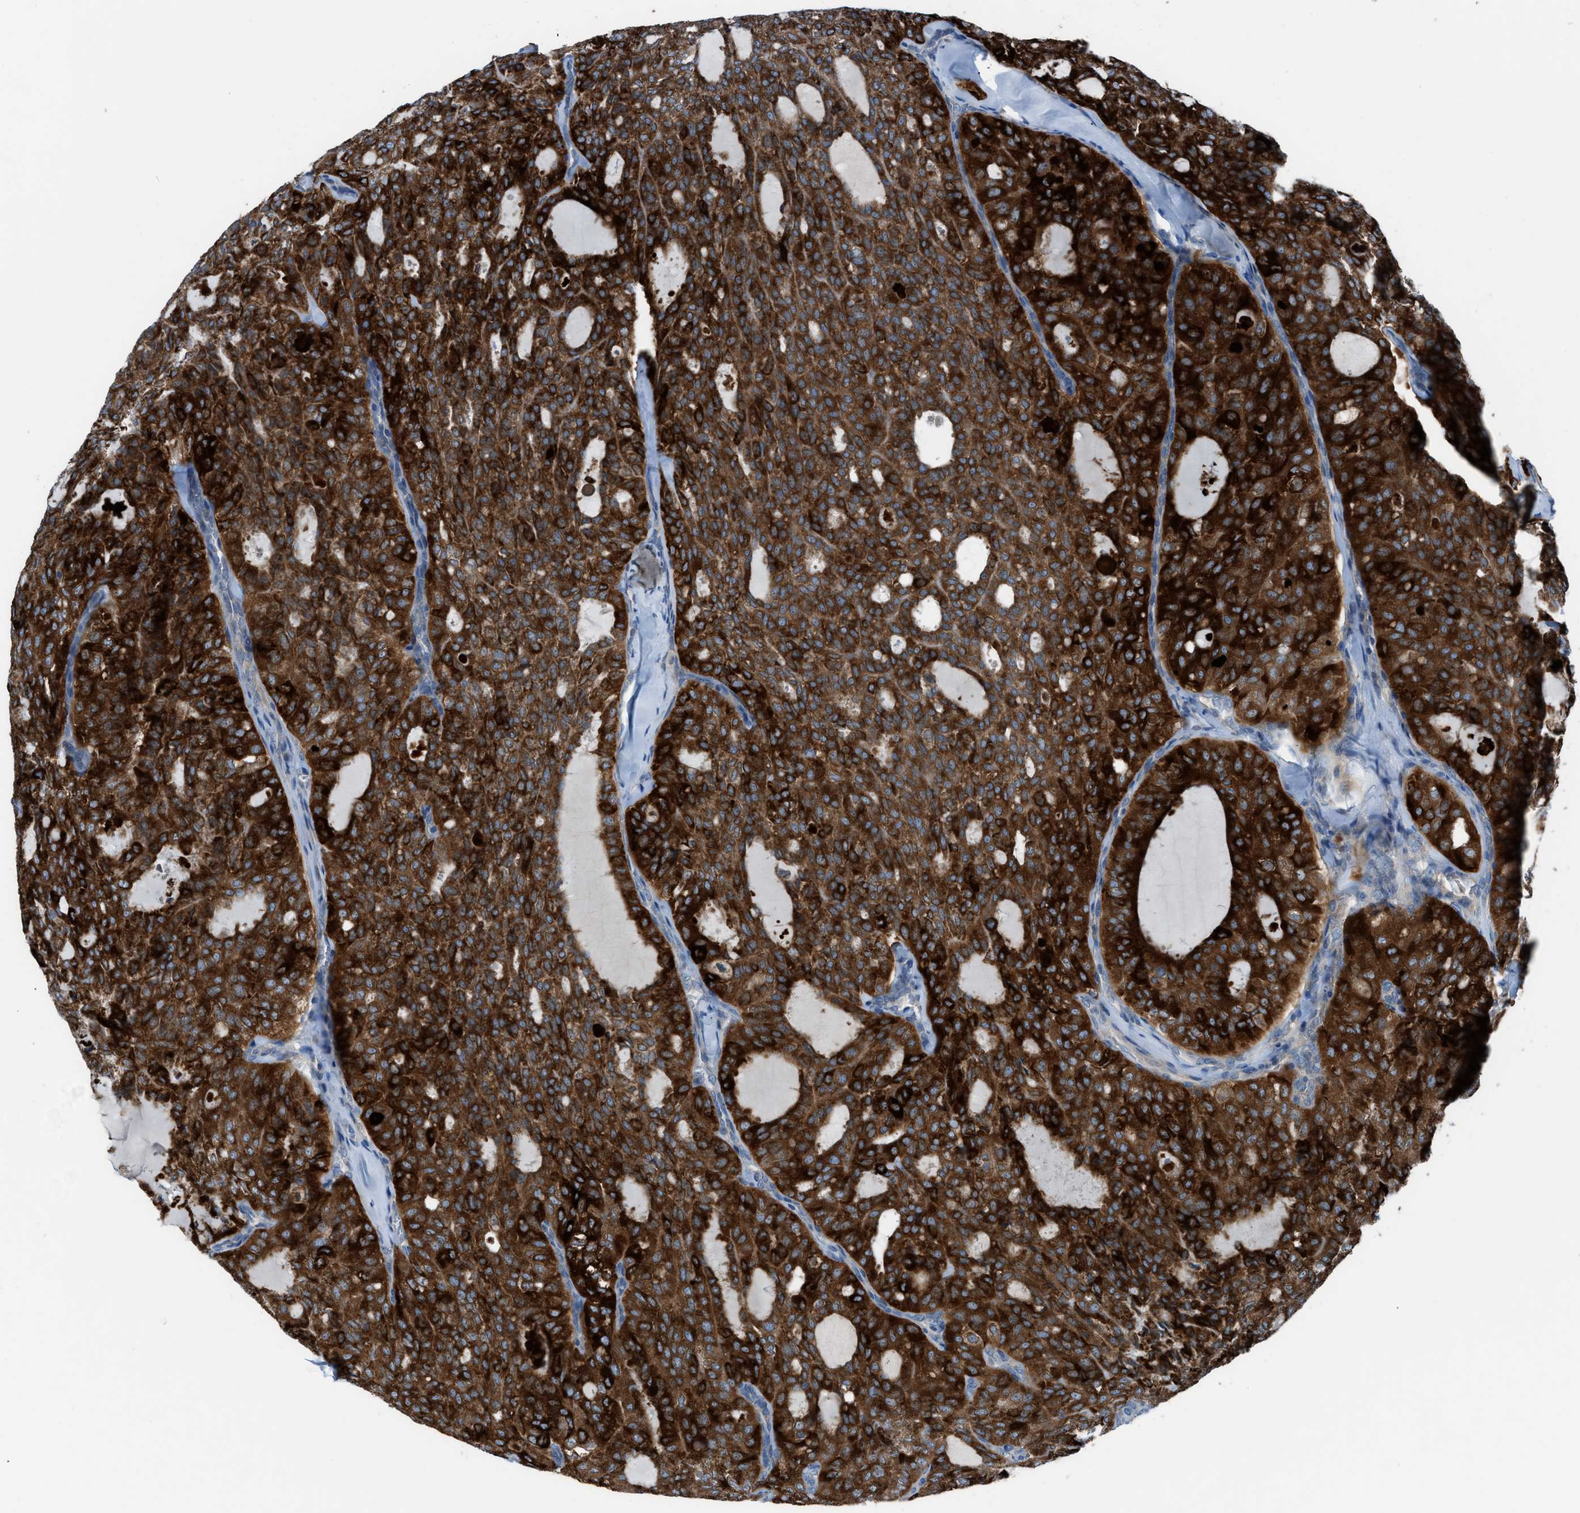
{"staining": {"intensity": "strong", "quantity": ">75%", "location": "cytoplasmic/membranous"}, "tissue": "thyroid cancer", "cell_type": "Tumor cells", "image_type": "cancer", "snomed": [{"axis": "morphology", "description": "Follicular adenoma carcinoma, NOS"}, {"axis": "topography", "description": "Thyroid gland"}], "caption": "Protein staining of thyroid cancer (follicular adenoma carcinoma) tissue exhibits strong cytoplasmic/membranous positivity in approximately >75% of tumor cells. (DAB = brown stain, brightfield microscopy at high magnification).", "gene": "HEG1", "patient": {"sex": "male", "age": 75}}